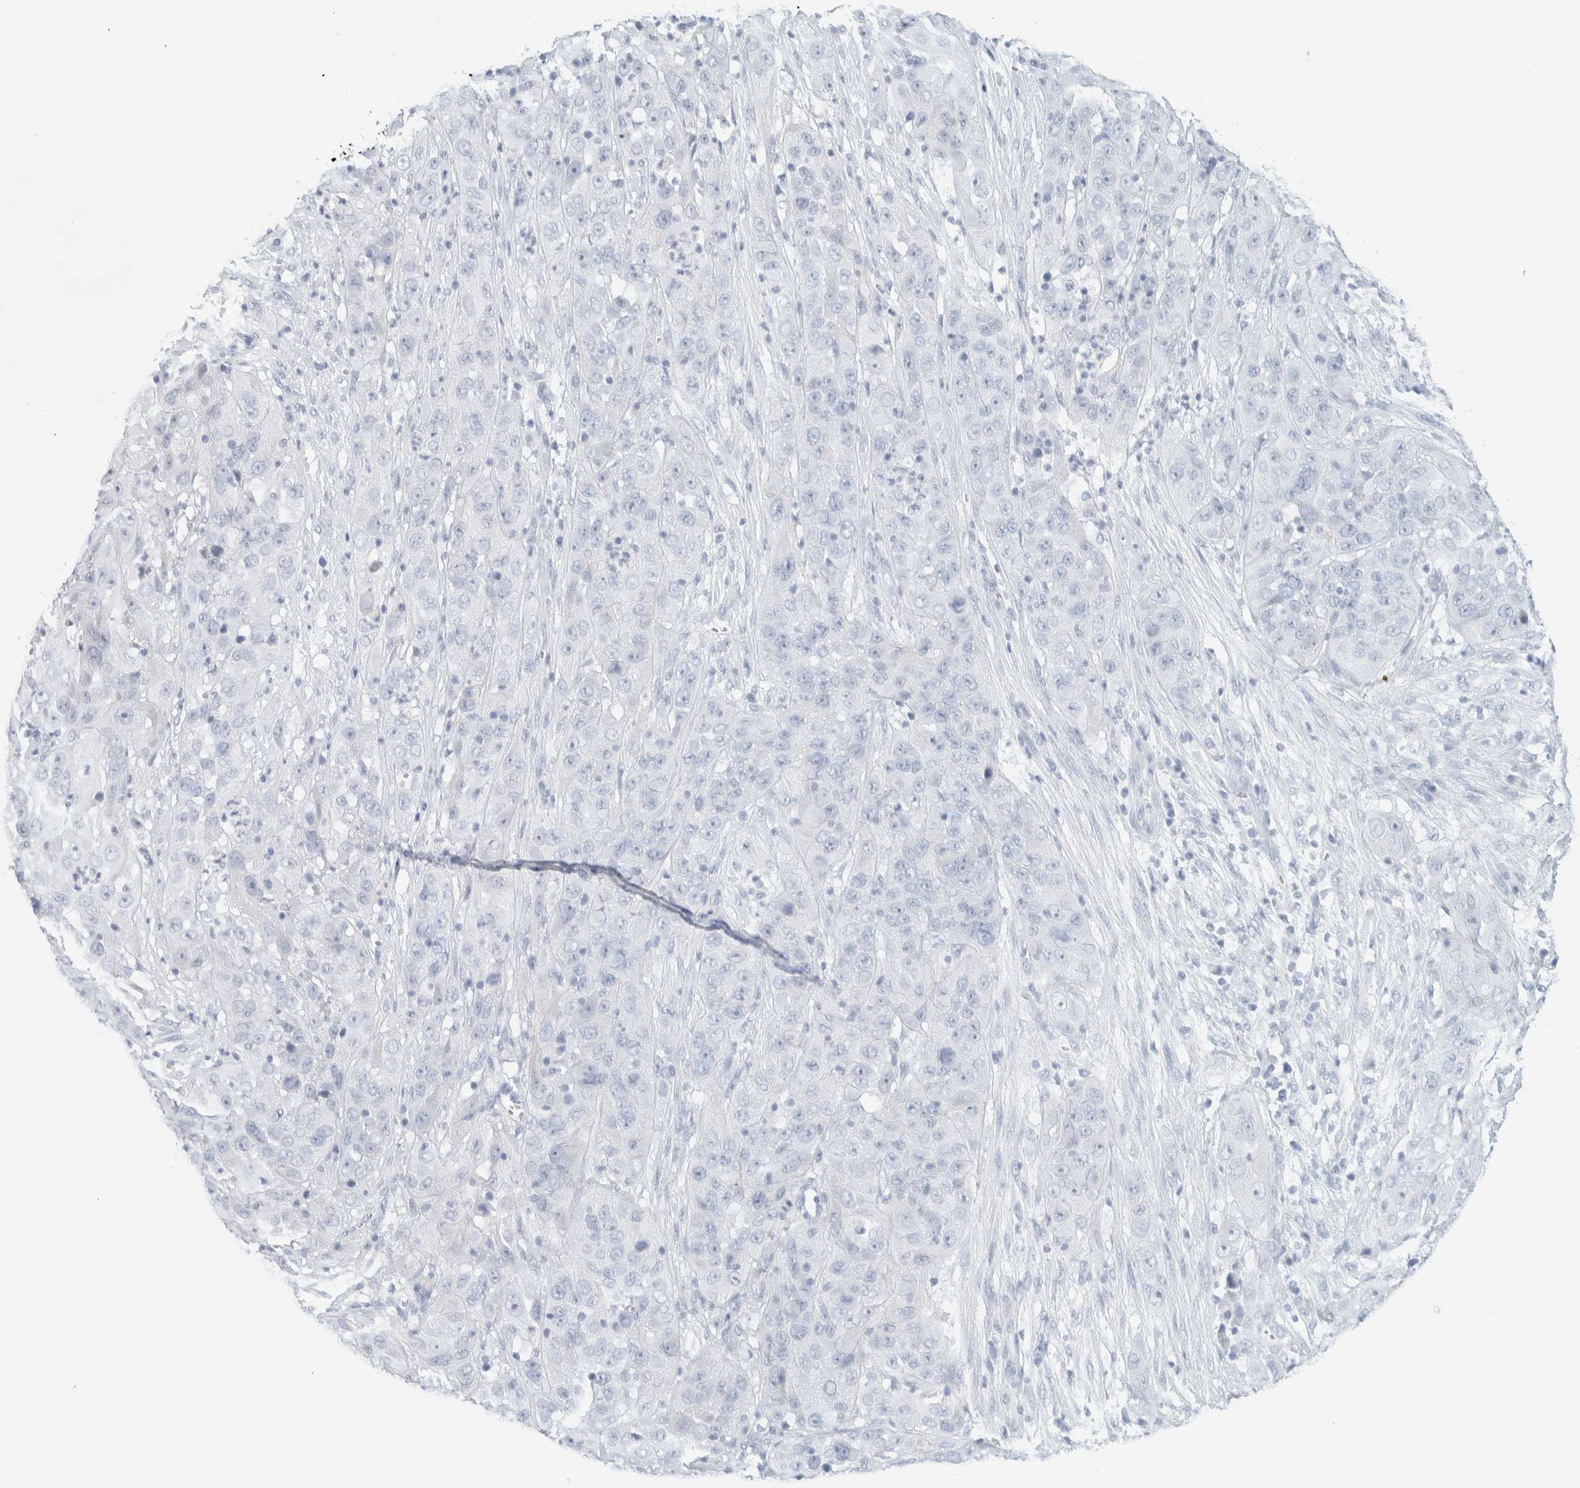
{"staining": {"intensity": "negative", "quantity": "none", "location": "none"}, "tissue": "cervical cancer", "cell_type": "Tumor cells", "image_type": "cancer", "snomed": [{"axis": "morphology", "description": "Squamous cell carcinoma, NOS"}, {"axis": "topography", "description": "Cervix"}], "caption": "Cervical cancer (squamous cell carcinoma) was stained to show a protein in brown. There is no significant positivity in tumor cells.", "gene": "HEXD", "patient": {"sex": "female", "age": 32}}